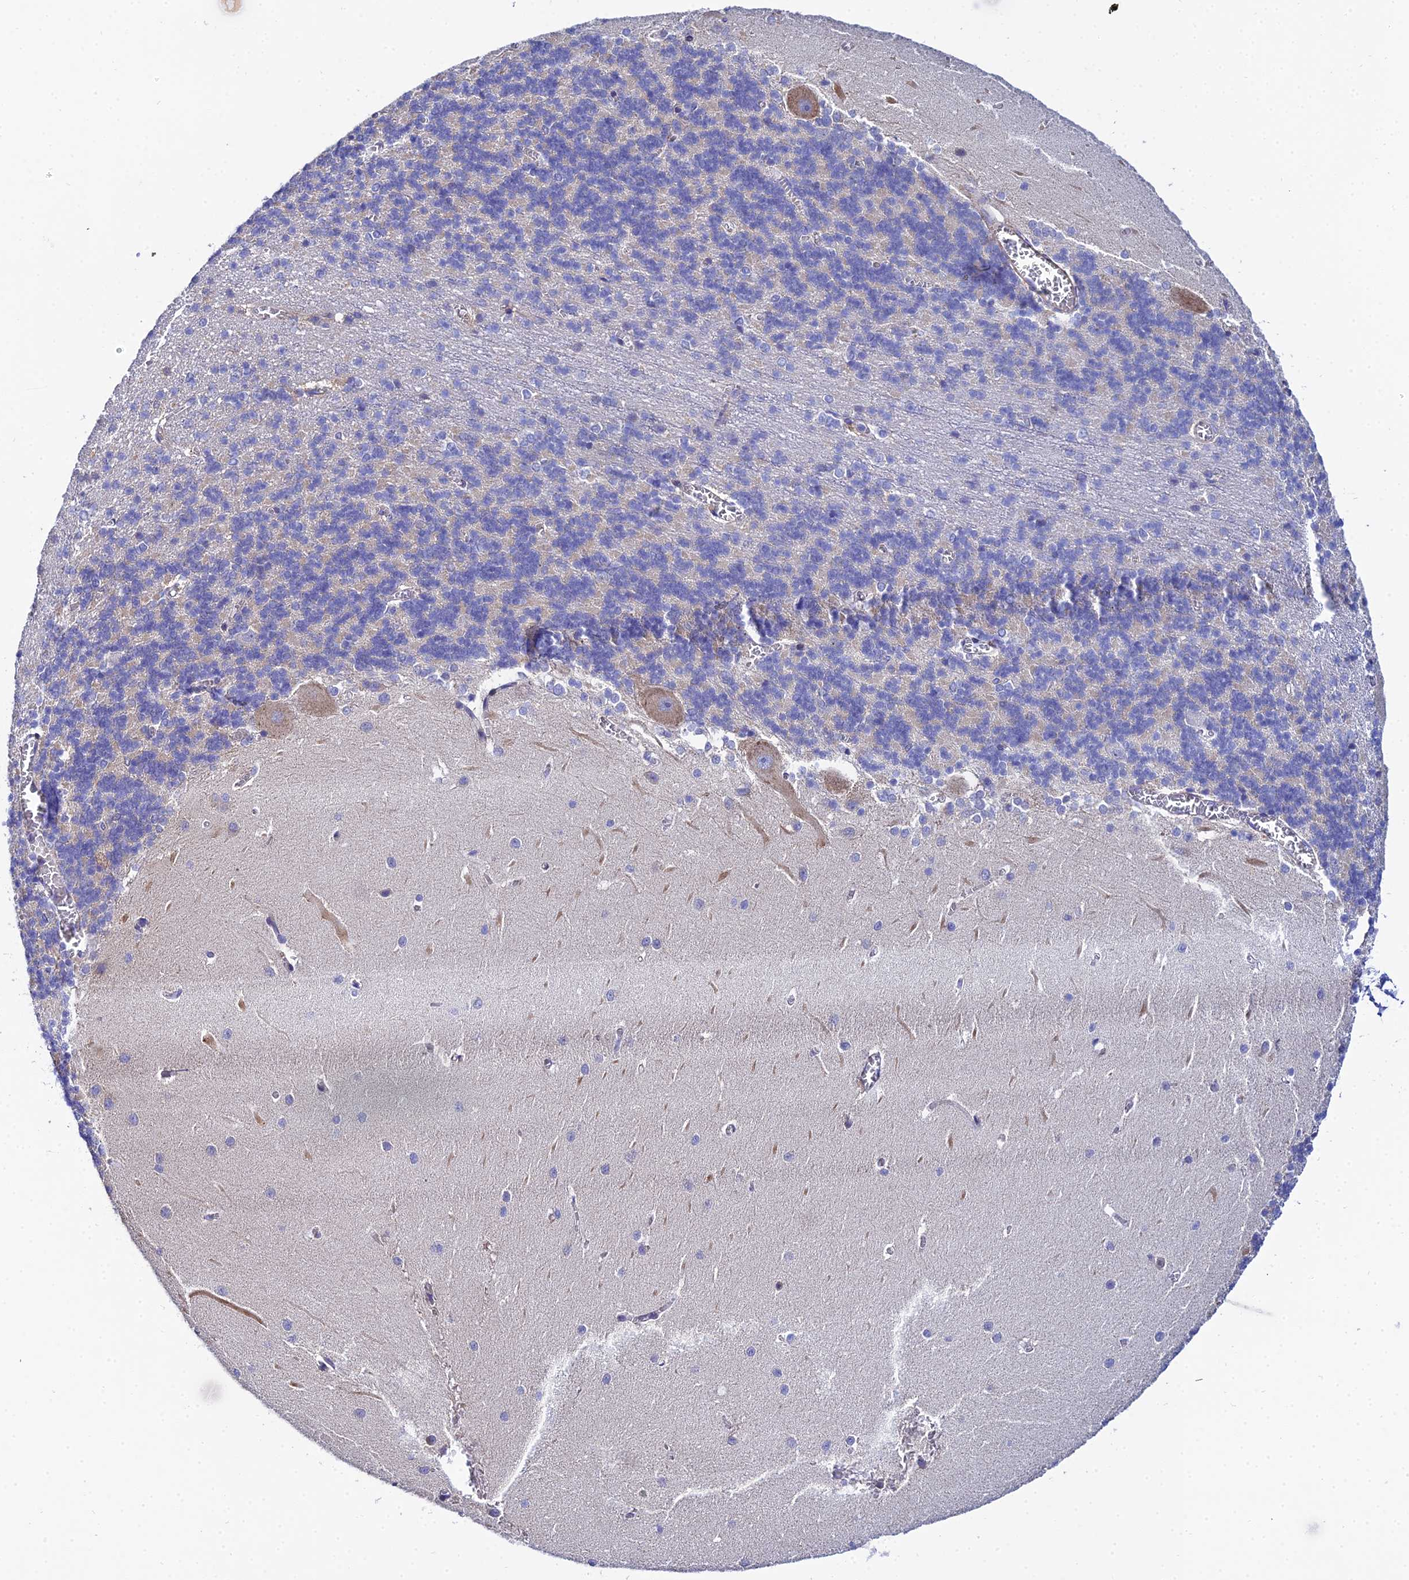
{"staining": {"intensity": "weak", "quantity": "25%-75%", "location": "cytoplasmic/membranous"}, "tissue": "cerebellum", "cell_type": "Cells in granular layer", "image_type": "normal", "snomed": [{"axis": "morphology", "description": "Normal tissue, NOS"}, {"axis": "topography", "description": "Cerebellum"}], "caption": "Protein analysis of unremarkable cerebellum exhibits weak cytoplasmic/membranous positivity in approximately 25%-75% of cells in granular layer.", "gene": "ACOT1", "patient": {"sex": "male", "age": 37}}